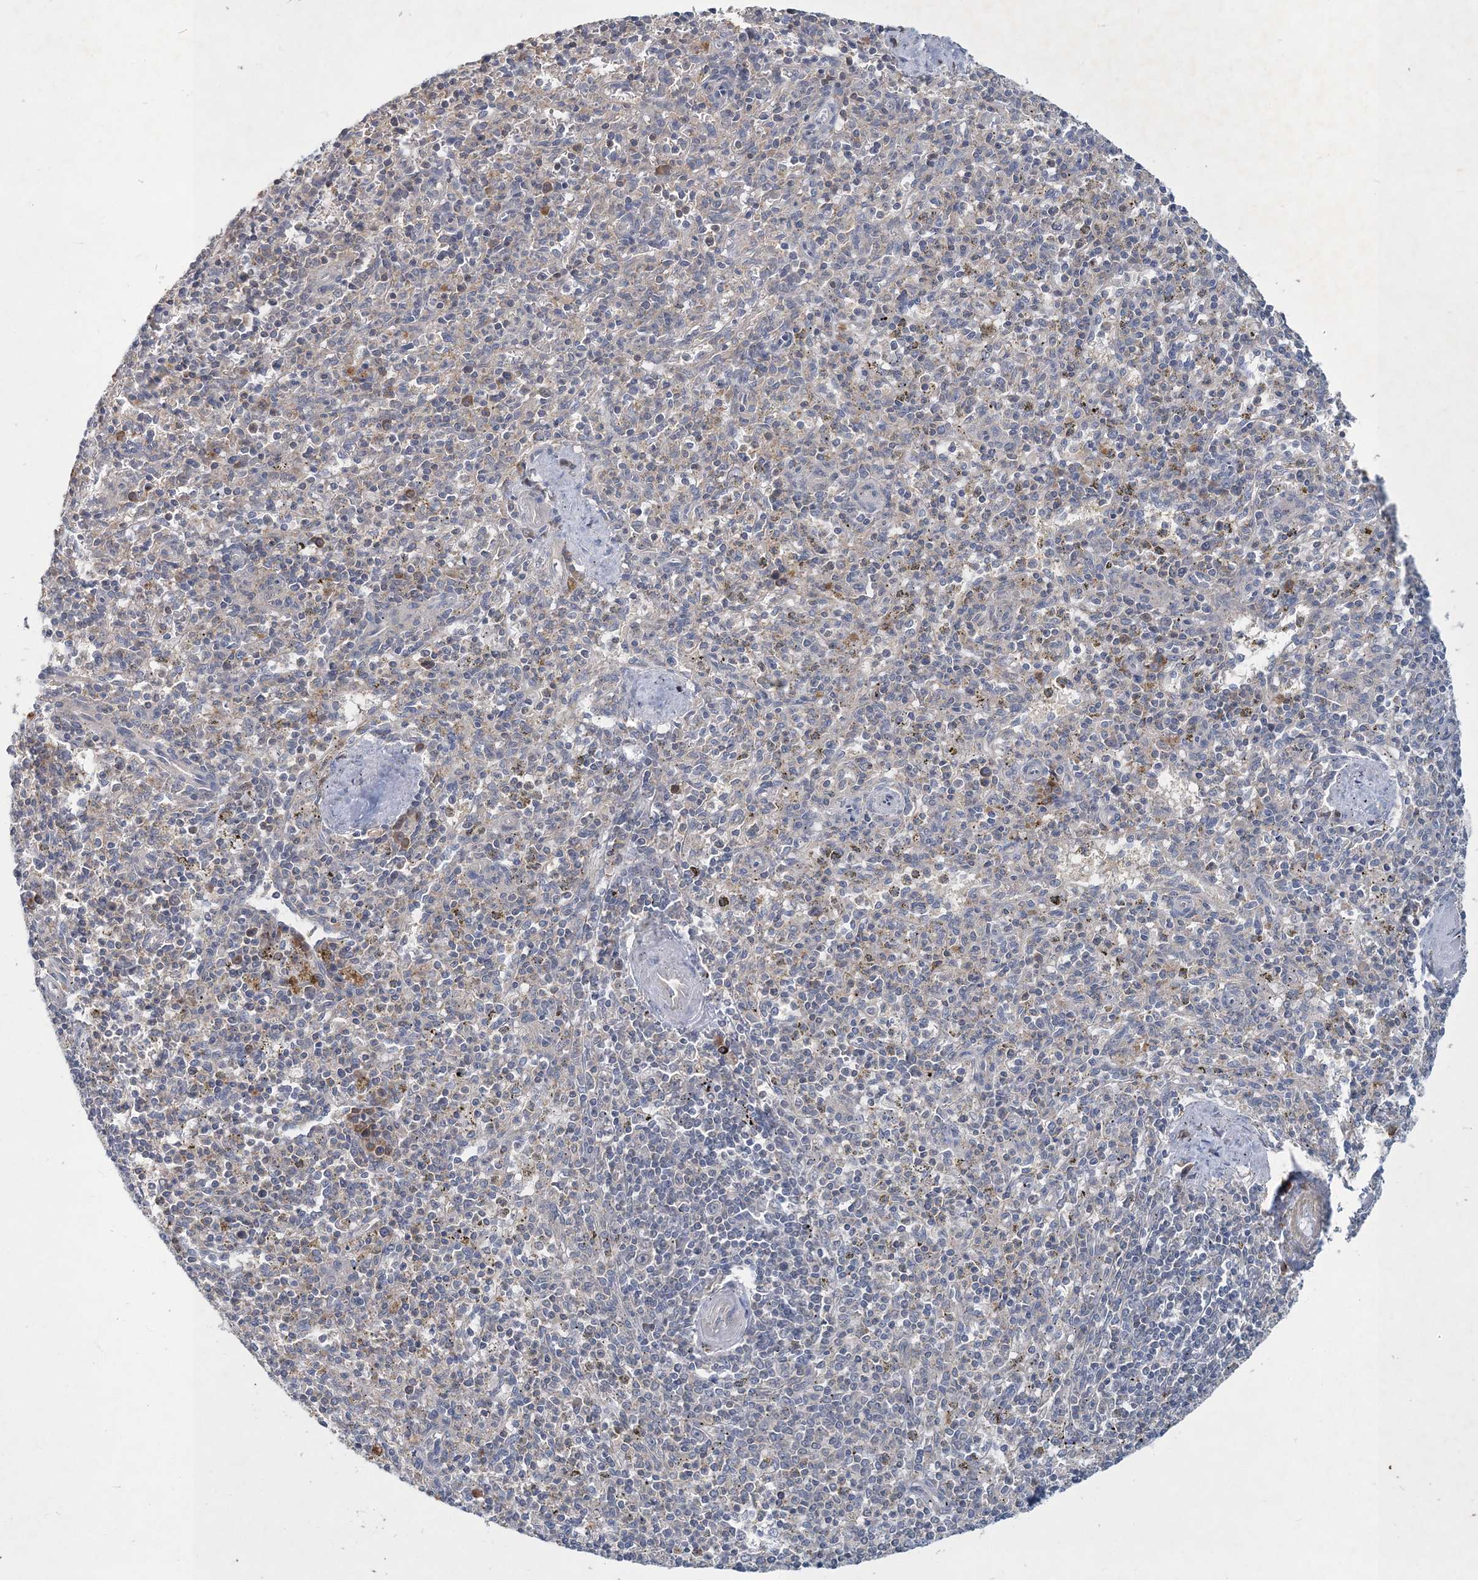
{"staining": {"intensity": "negative", "quantity": "none", "location": "none"}, "tissue": "spleen", "cell_type": "Cells in red pulp", "image_type": "normal", "snomed": [{"axis": "morphology", "description": "Normal tissue, NOS"}, {"axis": "topography", "description": "Spleen"}], "caption": "Image shows no protein positivity in cells in red pulp of normal spleen. The staining was performed using DAB to visualize the protein expression in brown, while the nuclei were stained in blue with hematoxylin (Magnification: 20x).", "gene": "RNF25", "patient": {"sex": "male", "age": 72}}